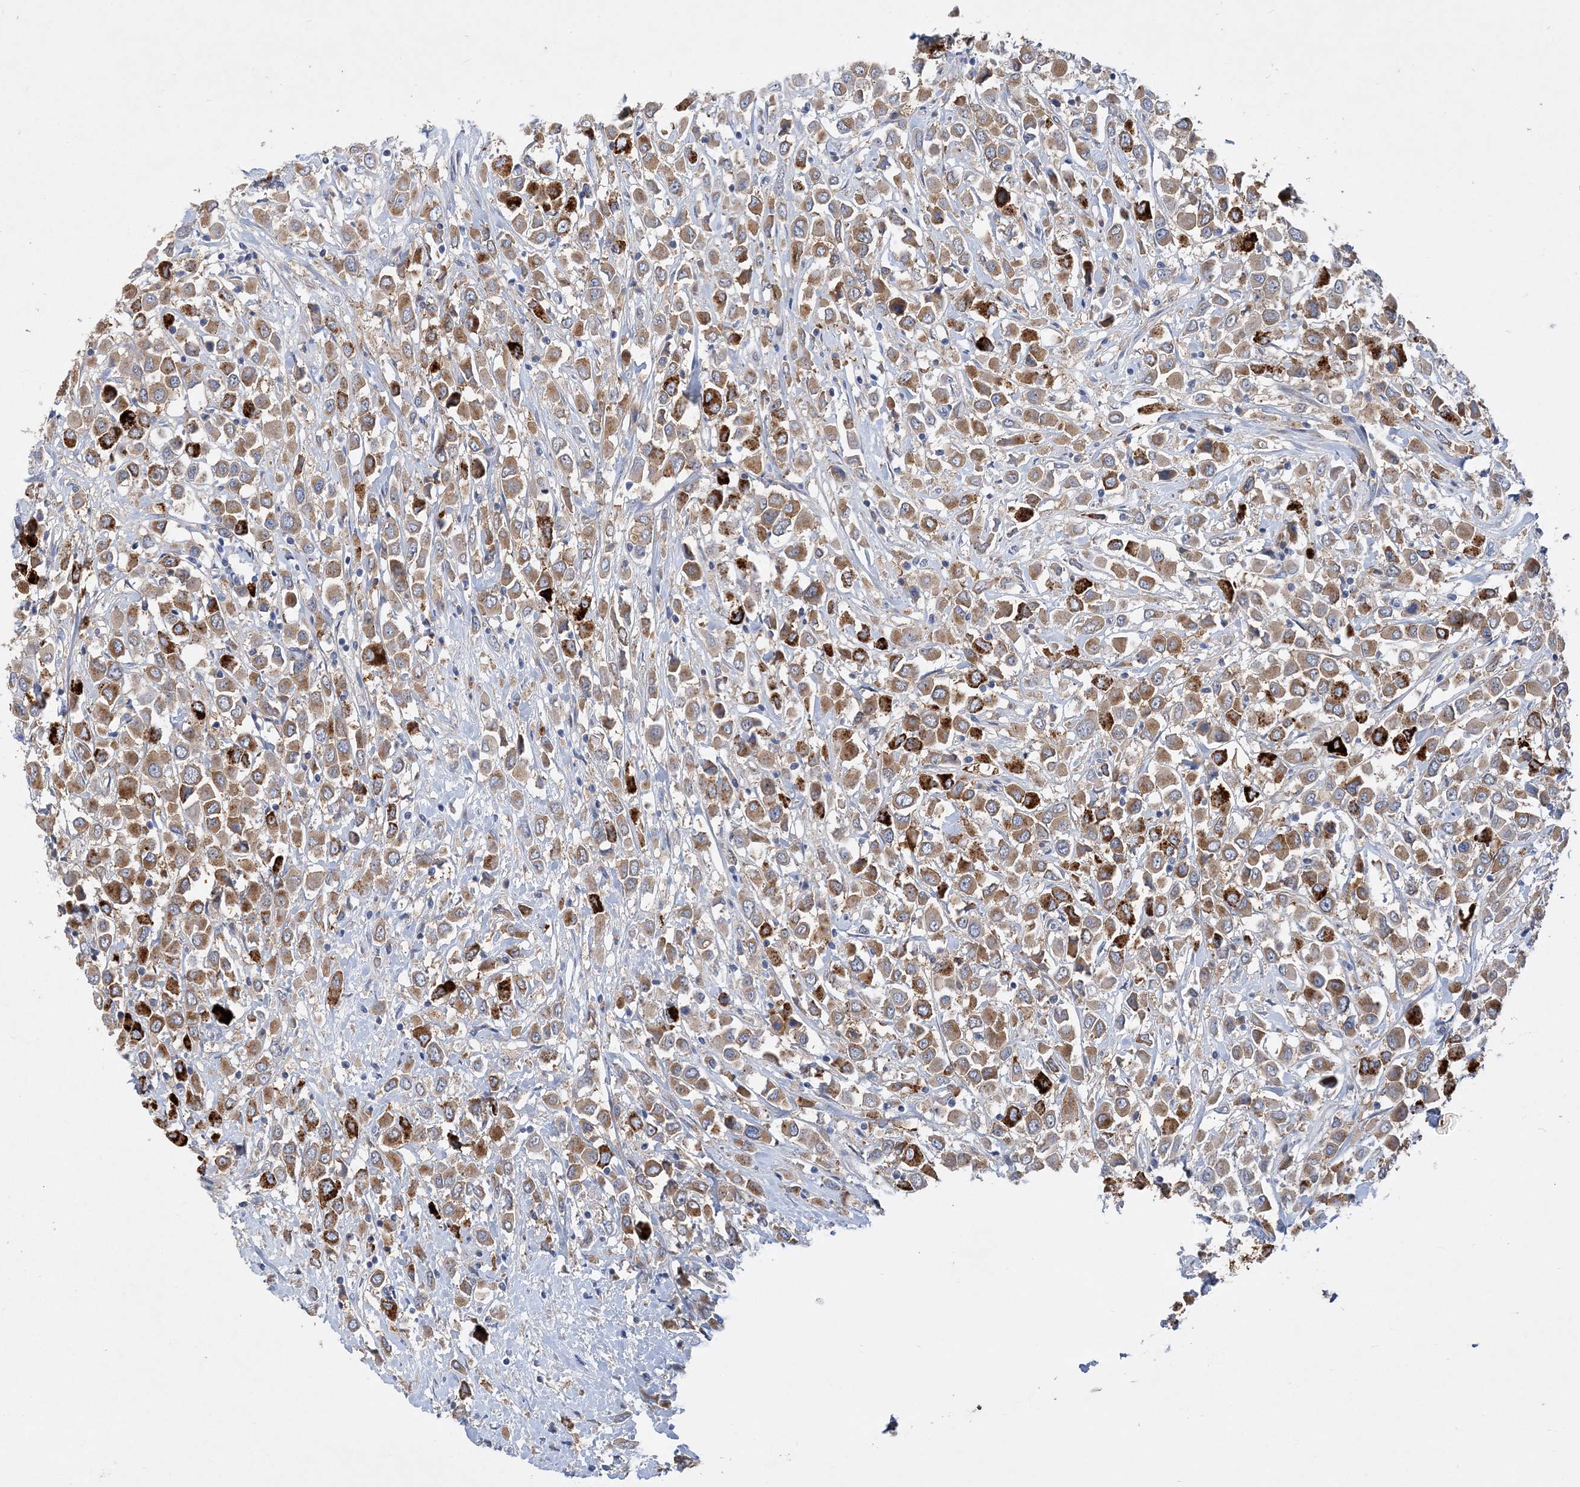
{"staining": {"intensity": "strong", "quantity": ">75%", "location": "cytoplasmic/membranous"}, "tissue": "breast cancer", "cell_type": "Tumor cells", "image_type": "cancer", "snomed": [{"axis": "morphology", "description": "Duct carcinoma"}, {"axis": "topography", "description": "Breast"}], "caption": "This image shows immunohistochemistry staining of infiltrating ductal carcinoma (breast), with high strong cytoplasmic/membranous expression in approximately >75% of tumor cells.", "gene": "GRINA", "patient": {"sex": "female", "age": 61}}